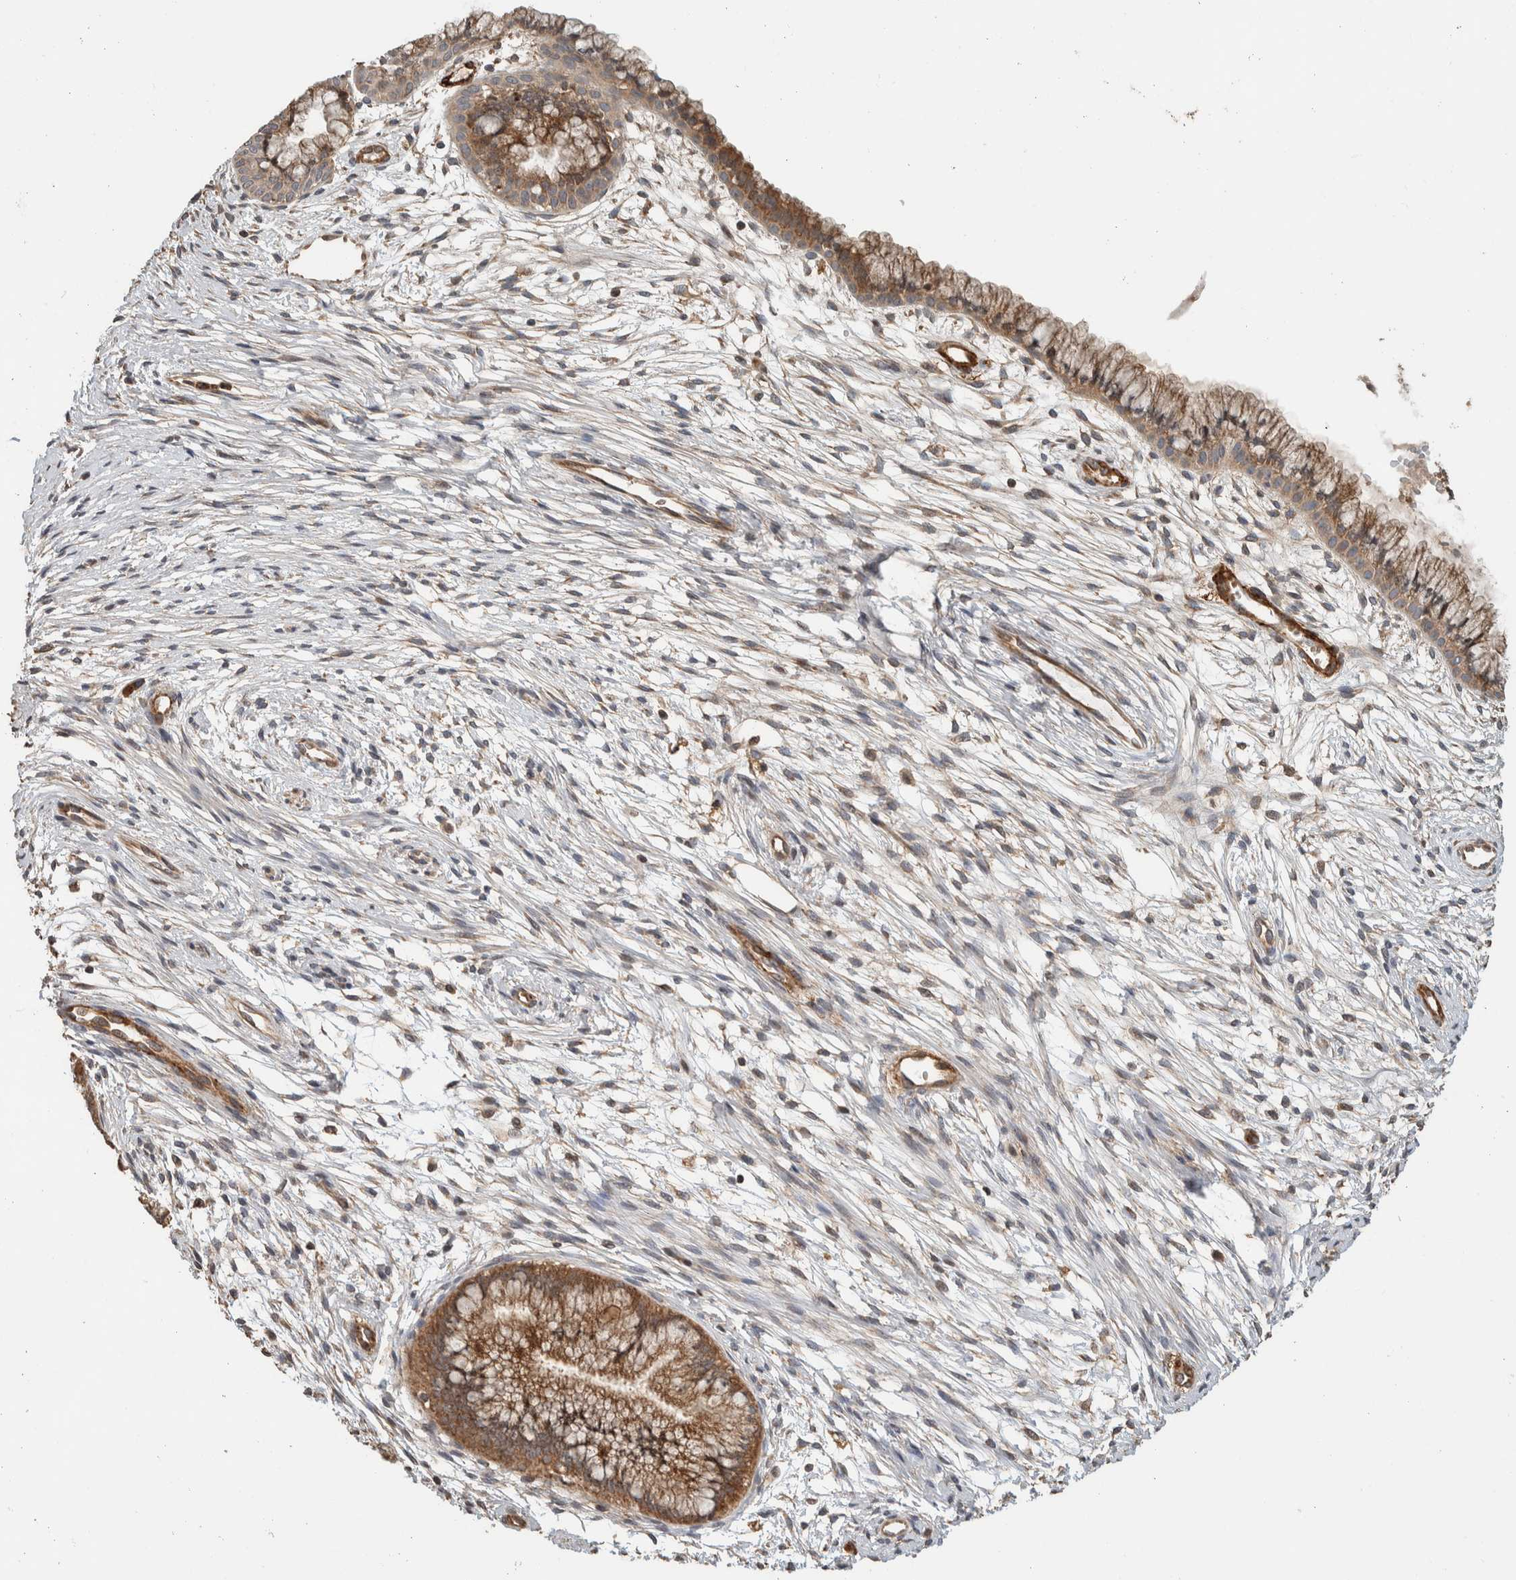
{"staining": {"intensity": "moderate", "quantity": ">75%", "location": "cytoplasmic/membranous"}, "tissue": "cervix", "cell_type": "Glandular cells", "image_type": "normal", "snomed": [{"axis": "morphology", "description": "Normal tissue, NOS"}, {"axis": "topography", "description": "Cervix"}], "caption": "An immunohistochemistry micrograph of unremarkable tissue is shown. Protein staining in brown highlights moderate cytoplasmic/membranous positivity in cervix within glandular cells.", "gene": "VPS53", "patient": {"sex": "female", "age": 39}}